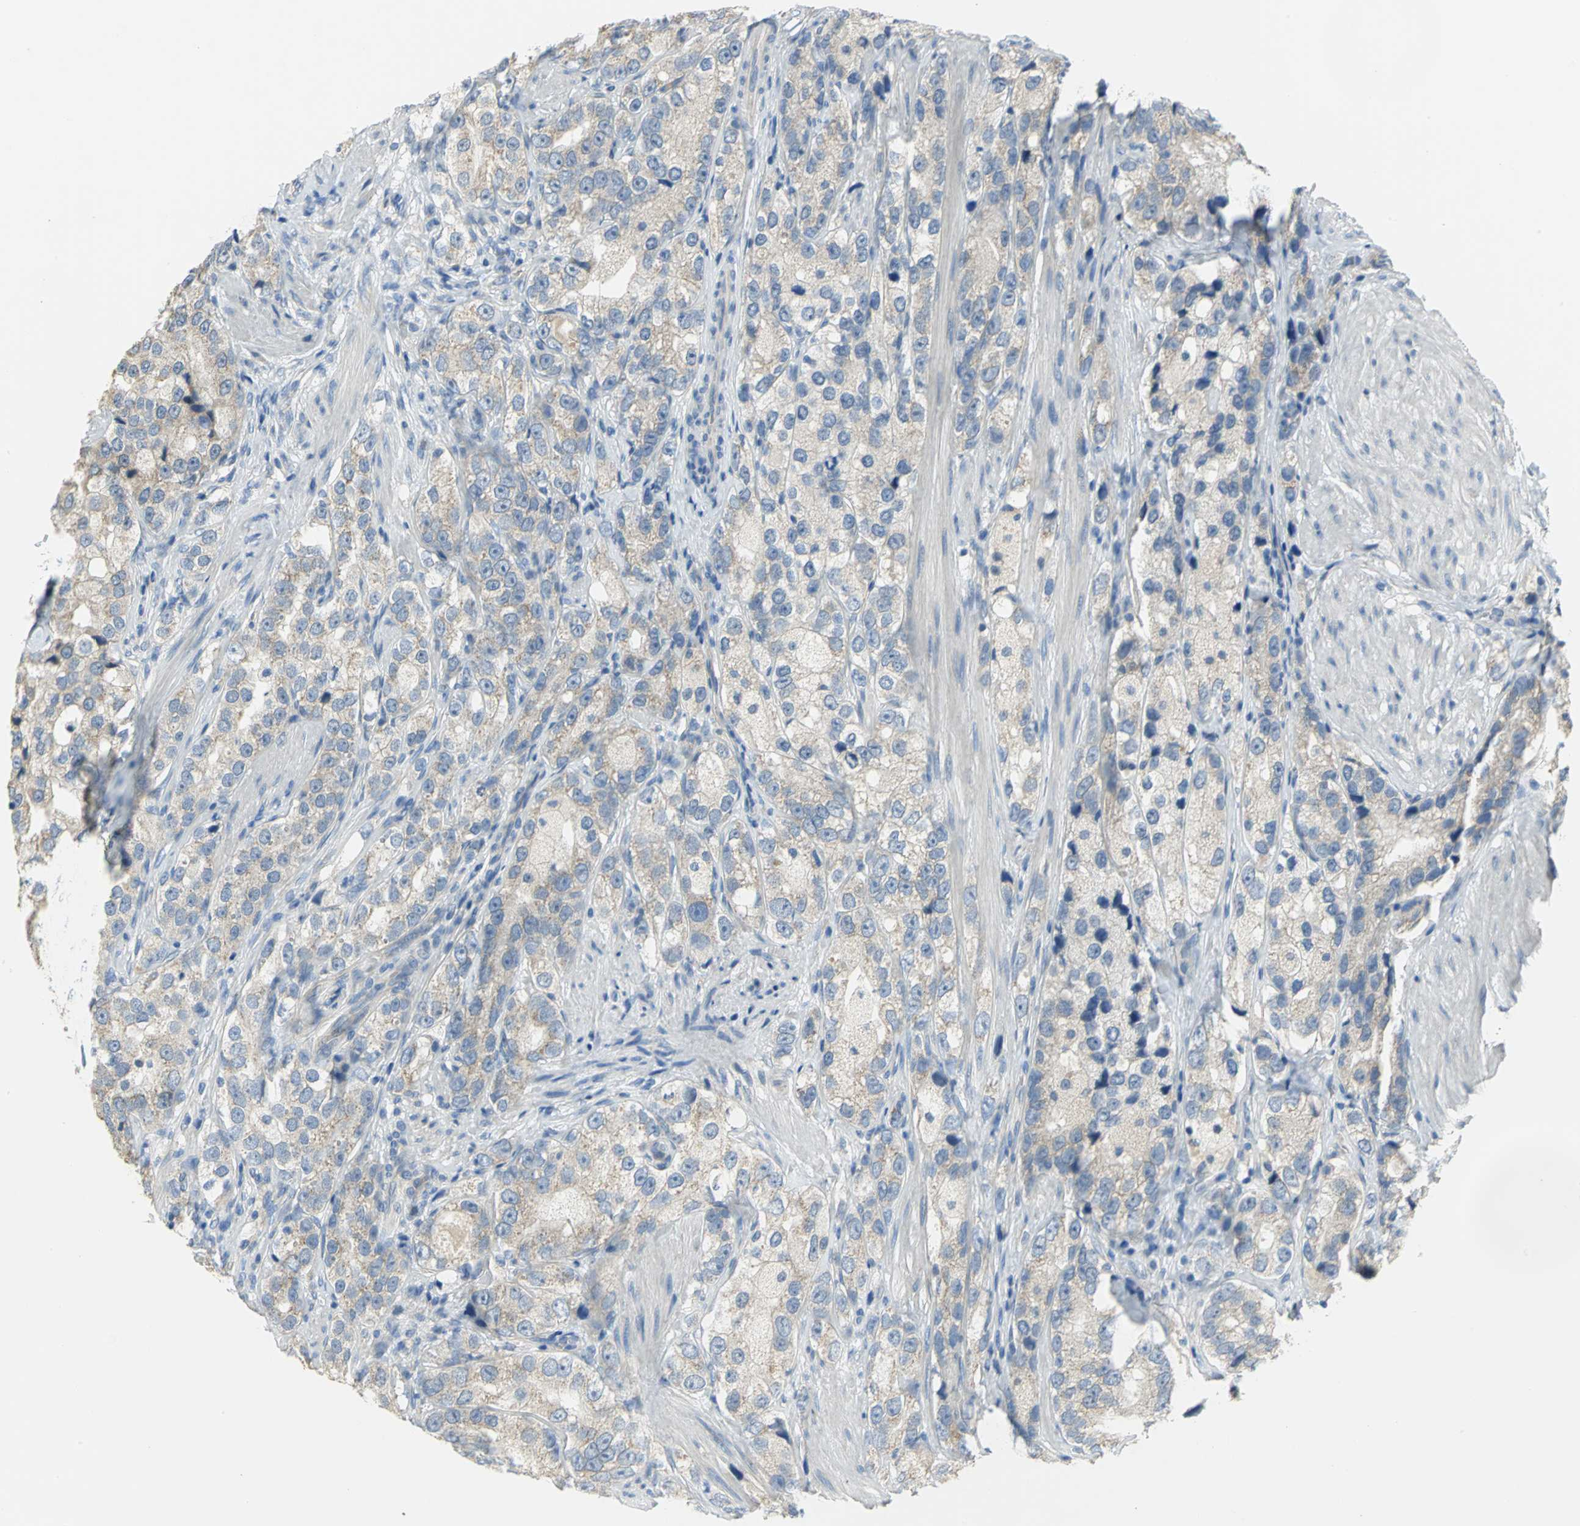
{"staining": {"intensity": "weak", "quantity": ">75%", "location": "cytoplasmic/membranous"}, "tissue": "prostate cancer", "cell_type": "Tumor cells", "image_type": "cancer", "snomed": [{"axis": "morphology", "description": "Adenocarcinoma, High grade"}, {"axis": "topography", "description": "Prostate"}], "caption": "Prostate cancer tissue demonstrates weak cytoplasmic/membranous expression in approximately >75% of tumor cells The protein is stained brown, and the nuclei are stained in blue (DAB (3,3'-diaminobenzidine) IHC with brightfield microscopy, high magnification).", "gene": "HTR1F", "patient": {"sex": "male", "age": 63}}